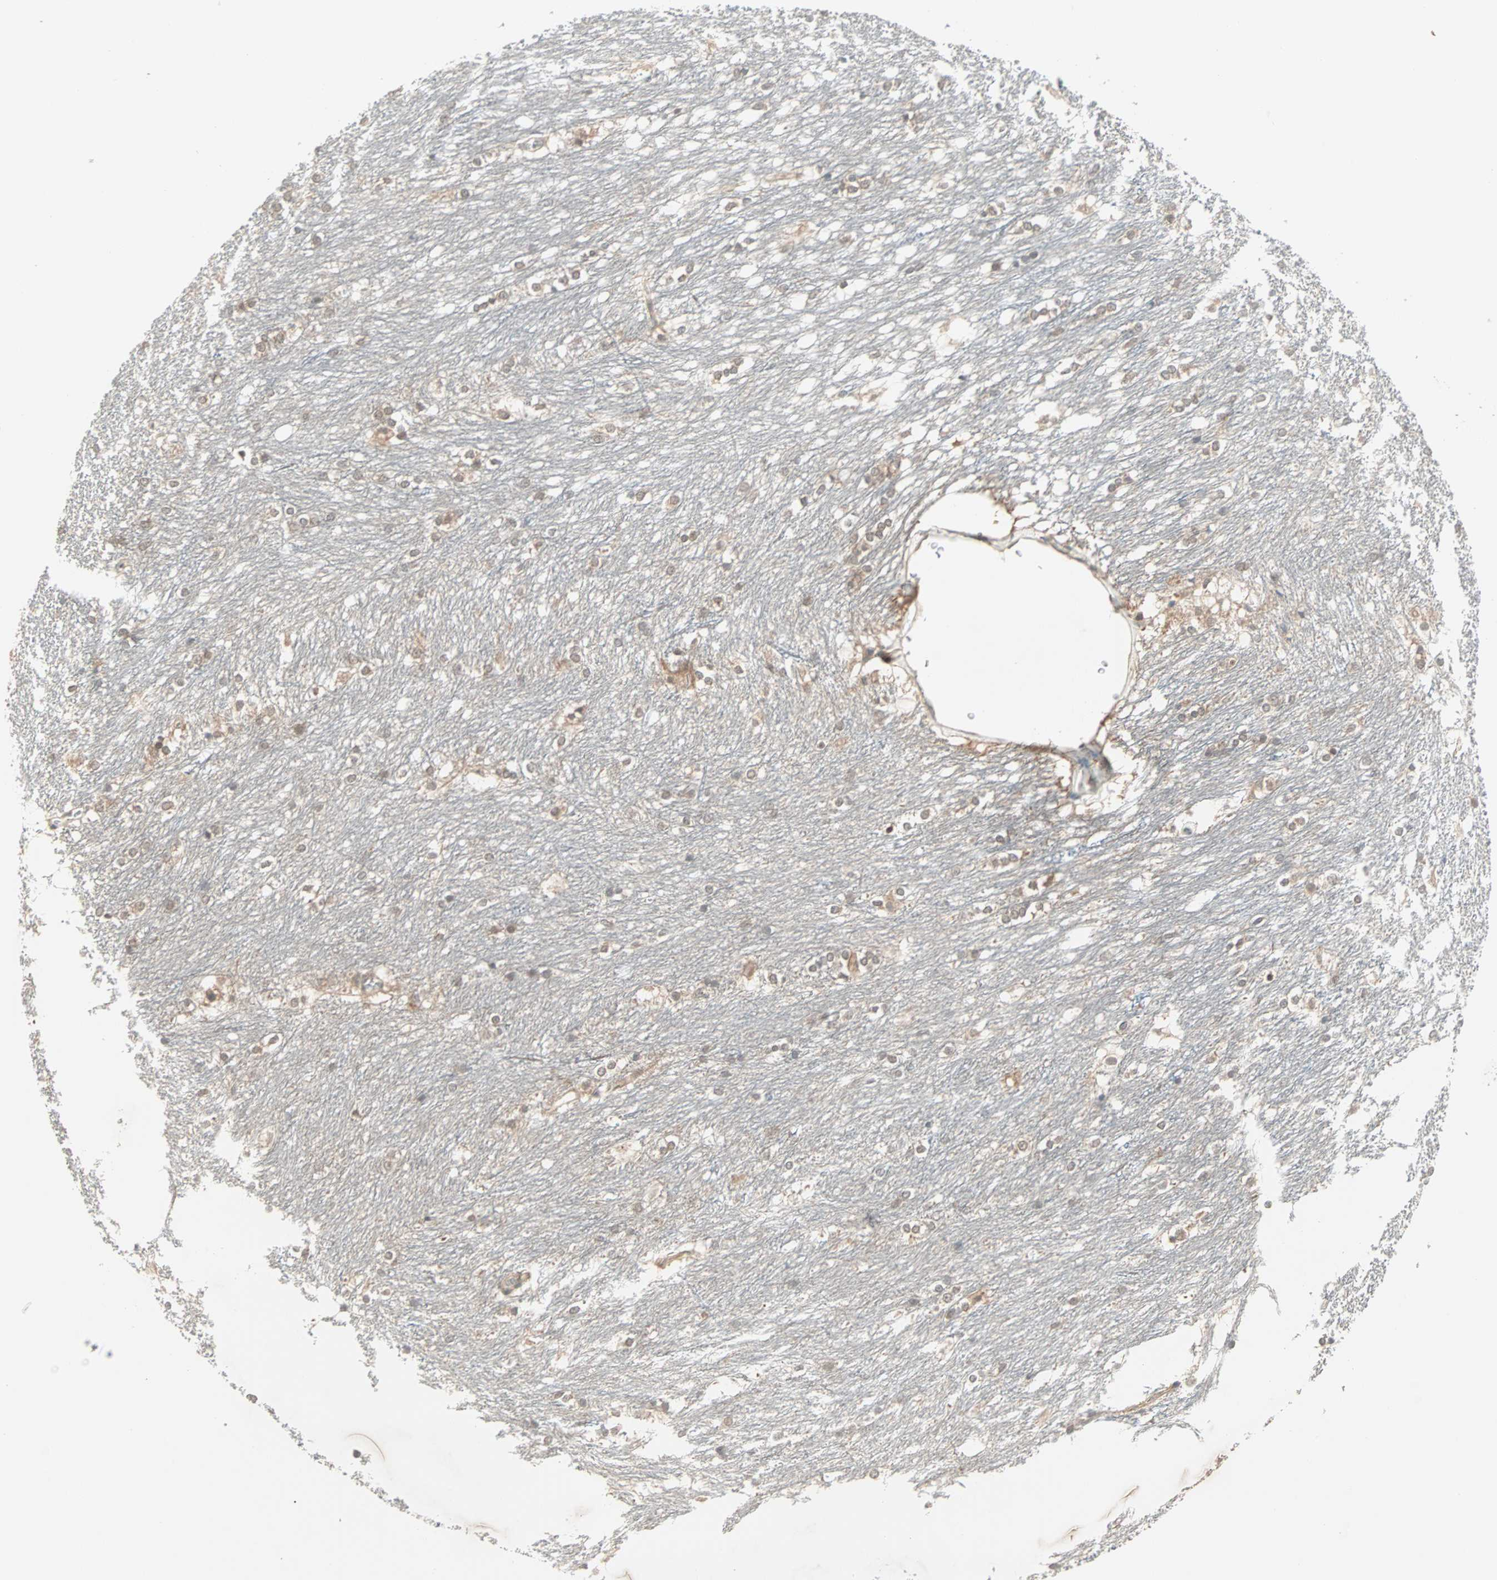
{"staining": {"intensity": "weak", "quantity": "25%-75%", "location": "cytoplasmic/membranous"}, "tissue": "caudate", "cell_type": "Glial cells", "image_type": "normal", "snomed": [{"axis": "morphology", "description": "Normal tissue, NOS"}, {"axis": "topography", "description": "Lateral ventricle wall"}], "caption": "Immunohistochemistry image of normal caudate stained for a protein (brown), which reveals low levels of weak cytoplasmic/membranous staining in approximately 25%-75% of glial cells.", "gene": "PTPA", "patient": {"sex": "female", "age": 19}}